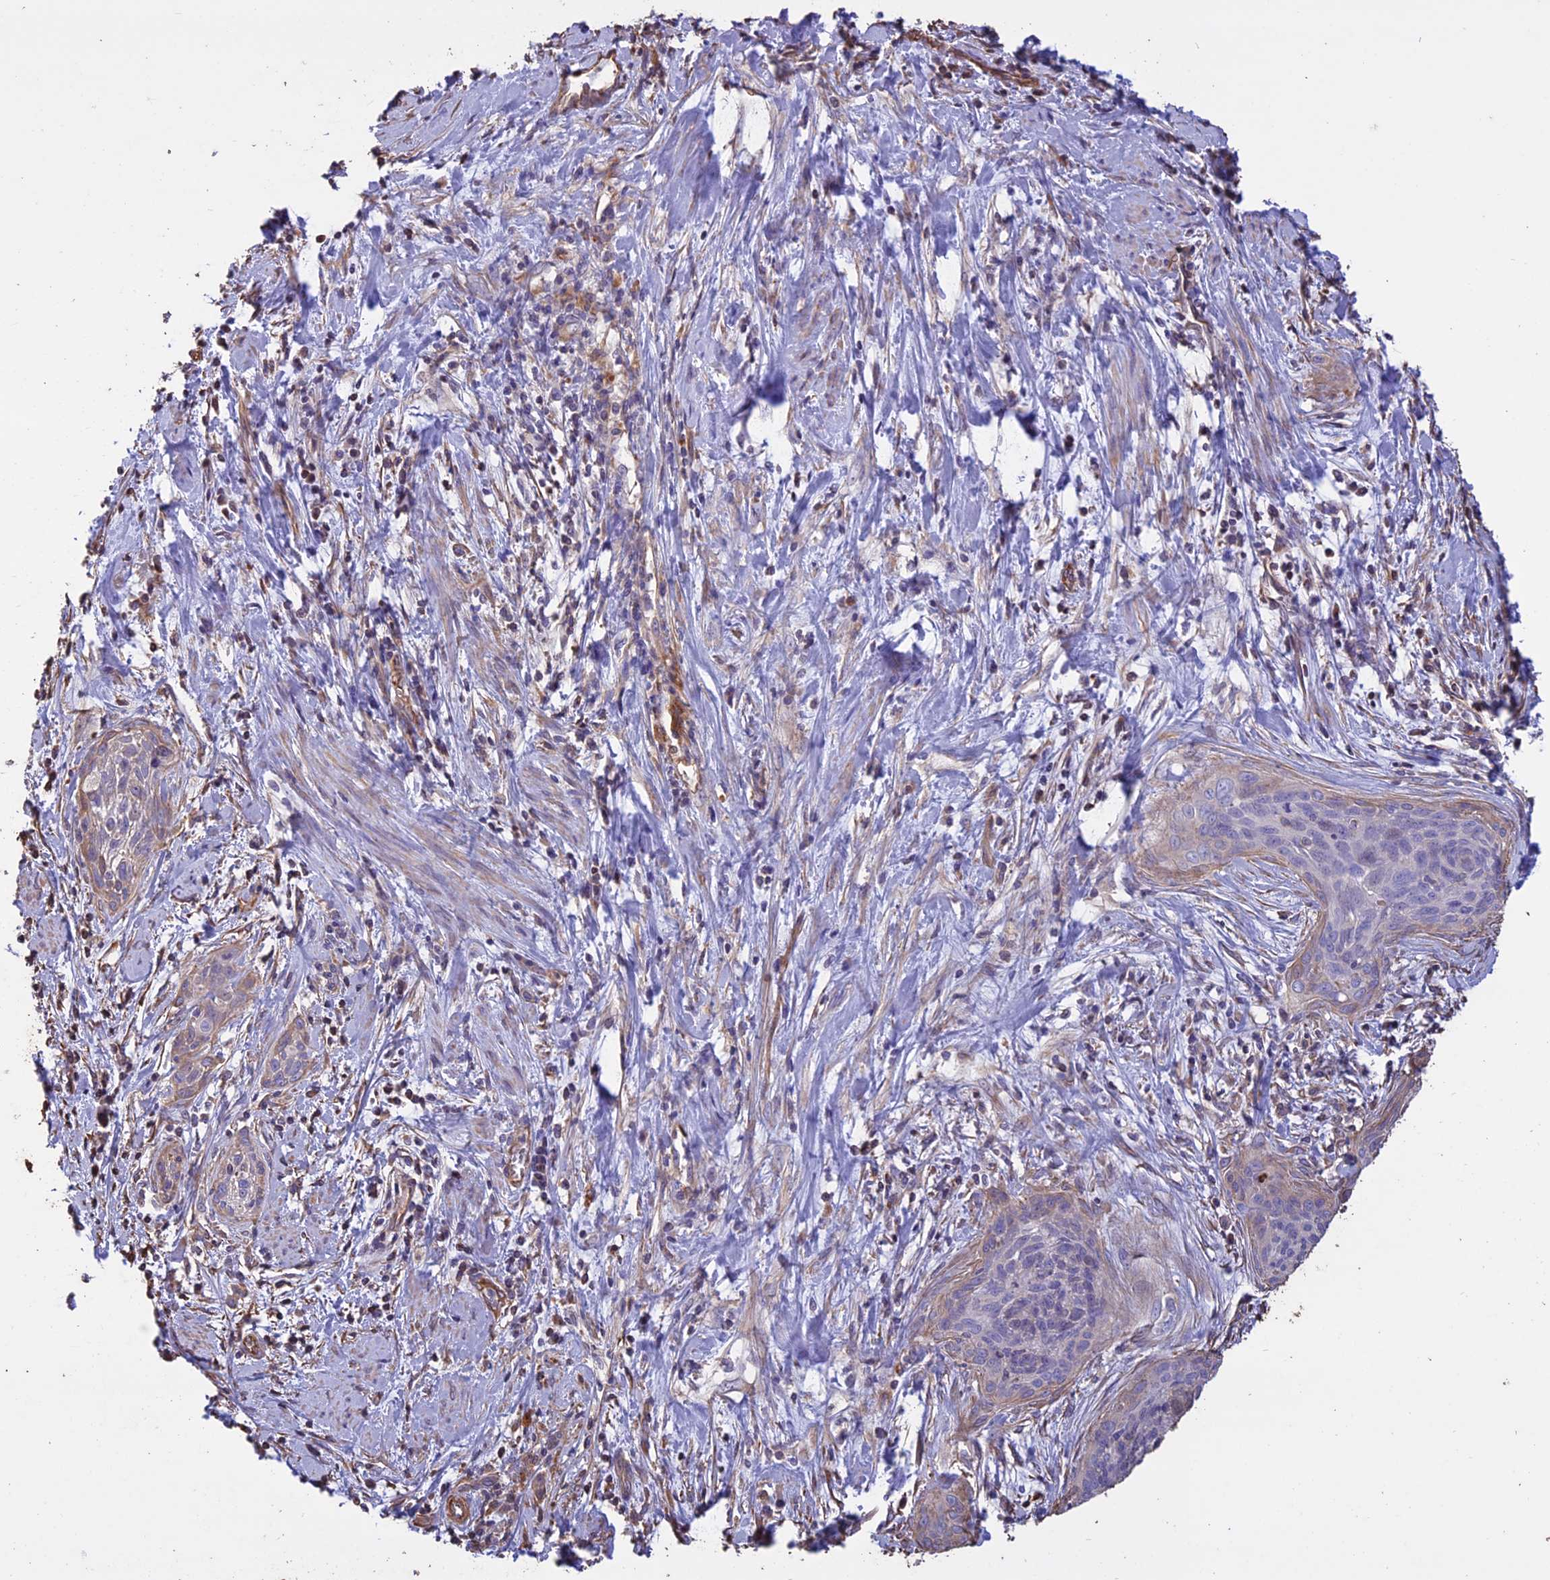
{"staining": {"intensity": "weak", "quantity": "<25%", "location": "cytoplasmic/membranous"}, "tissue": "cervical cancer", "cell_type": "Tumor cells", "image_type": "cancer", "snomed": [{"axis": "morphology", "description": "Squamous cell carcinoma, NOS"}, {"axis": "topography", "description": "Cervix"}], "caption": "Tumor cells are negative for brown protein staining in cervical cancer (squamous cell carcinoma). The staining was performed using DAB to visualize the protein expression in brown, while the nuclei were stained in blue with hematoxylin (Magnification: 20x).", "gene": "CCDC148", "patient": {"sex": "female", "age": 55}}